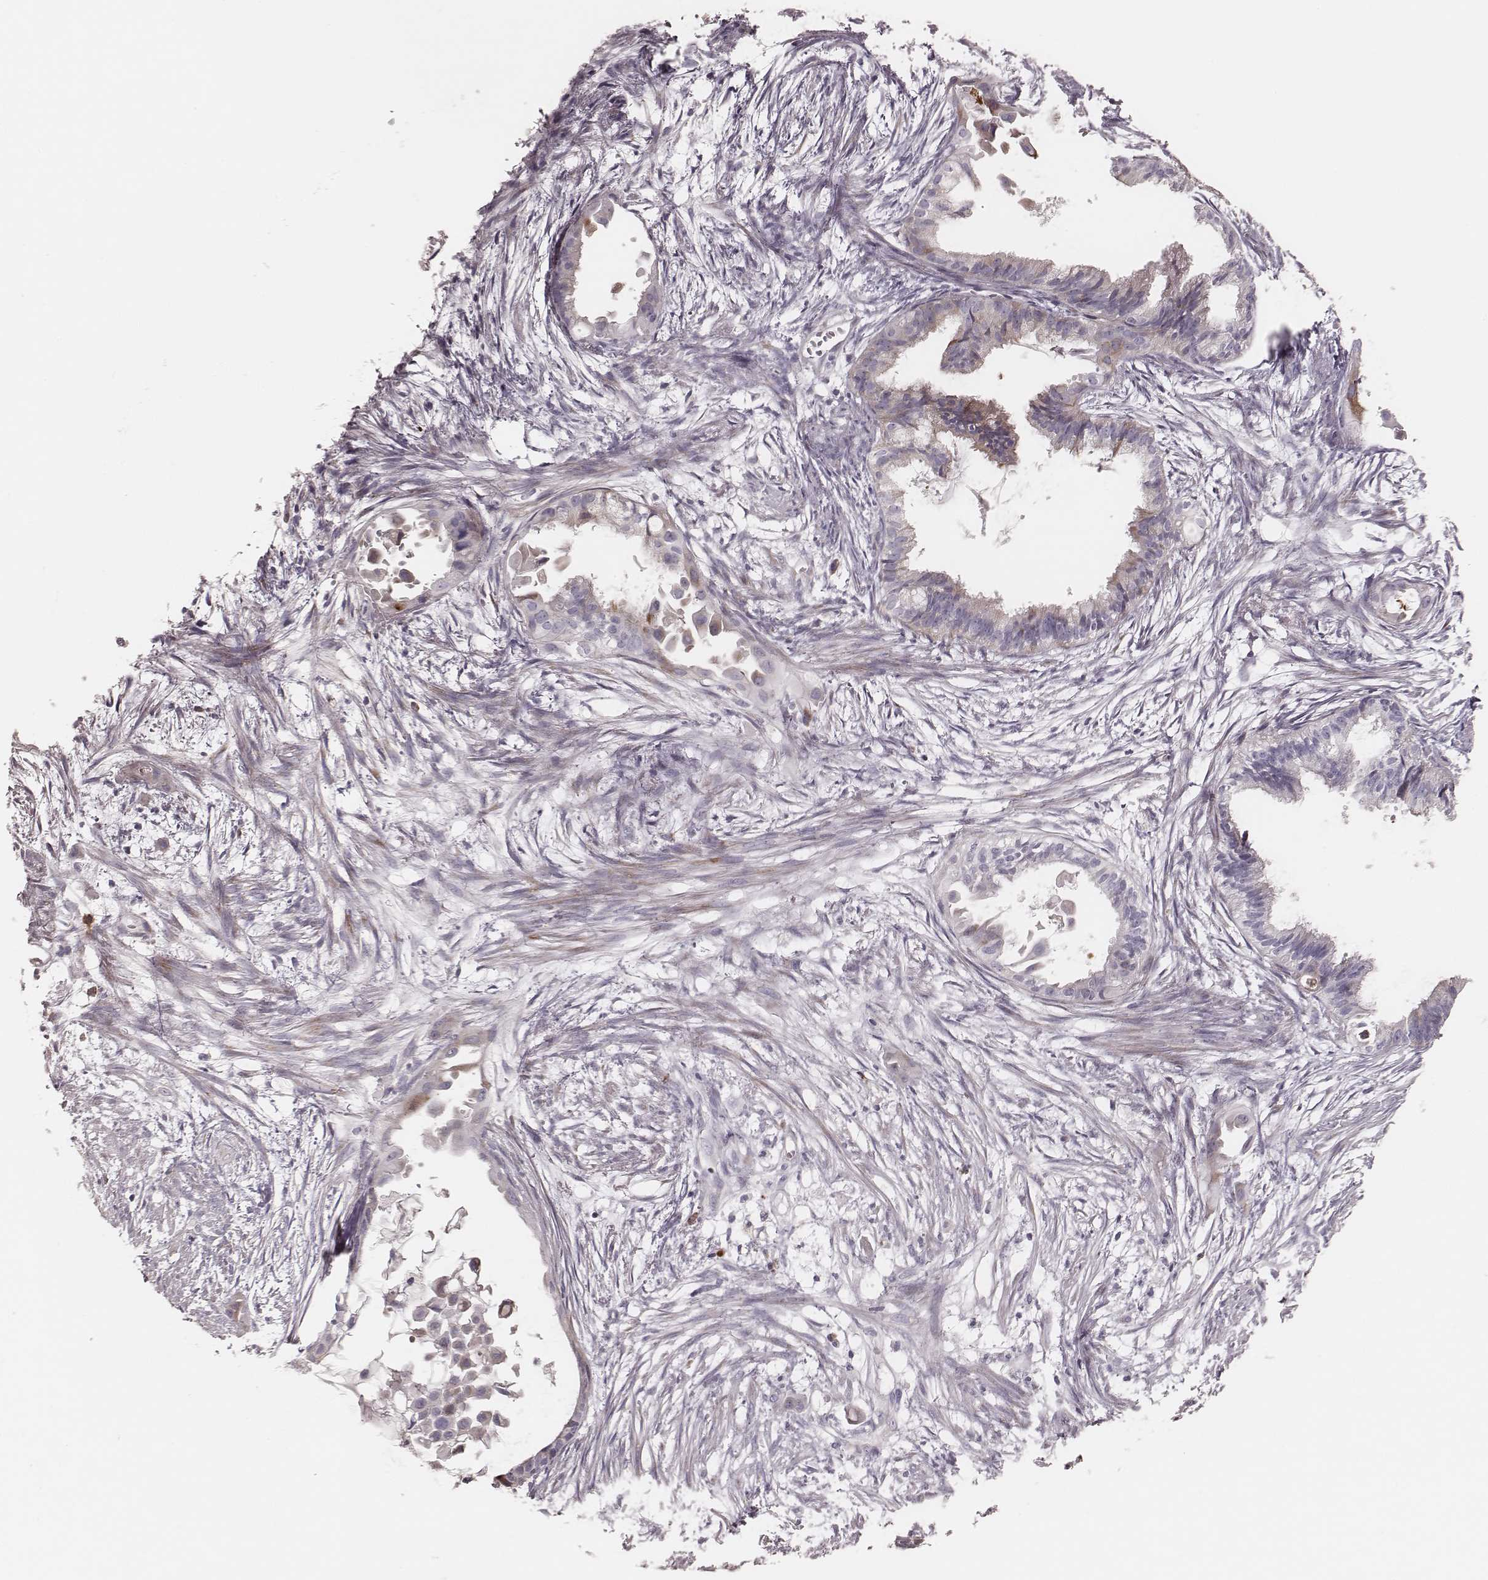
{"staining": {"intensity": "negative", "quantity": "none", "location": "none"}, "tissue": "endometrial cancer", "cell_type": "Tumor cells", "image_type": "cancer", "snomed": [{"axis": "morphology", "description": "Adenocarcinoma, NOS"}, {"axis": "topography", "description": "Endometrium"}], "caption": "Tumor cells show no significant protein expression in adenocarcinoma (endometrial).", "gene": "KIF5C", "patient": {"sex": "female", "age": 86}}